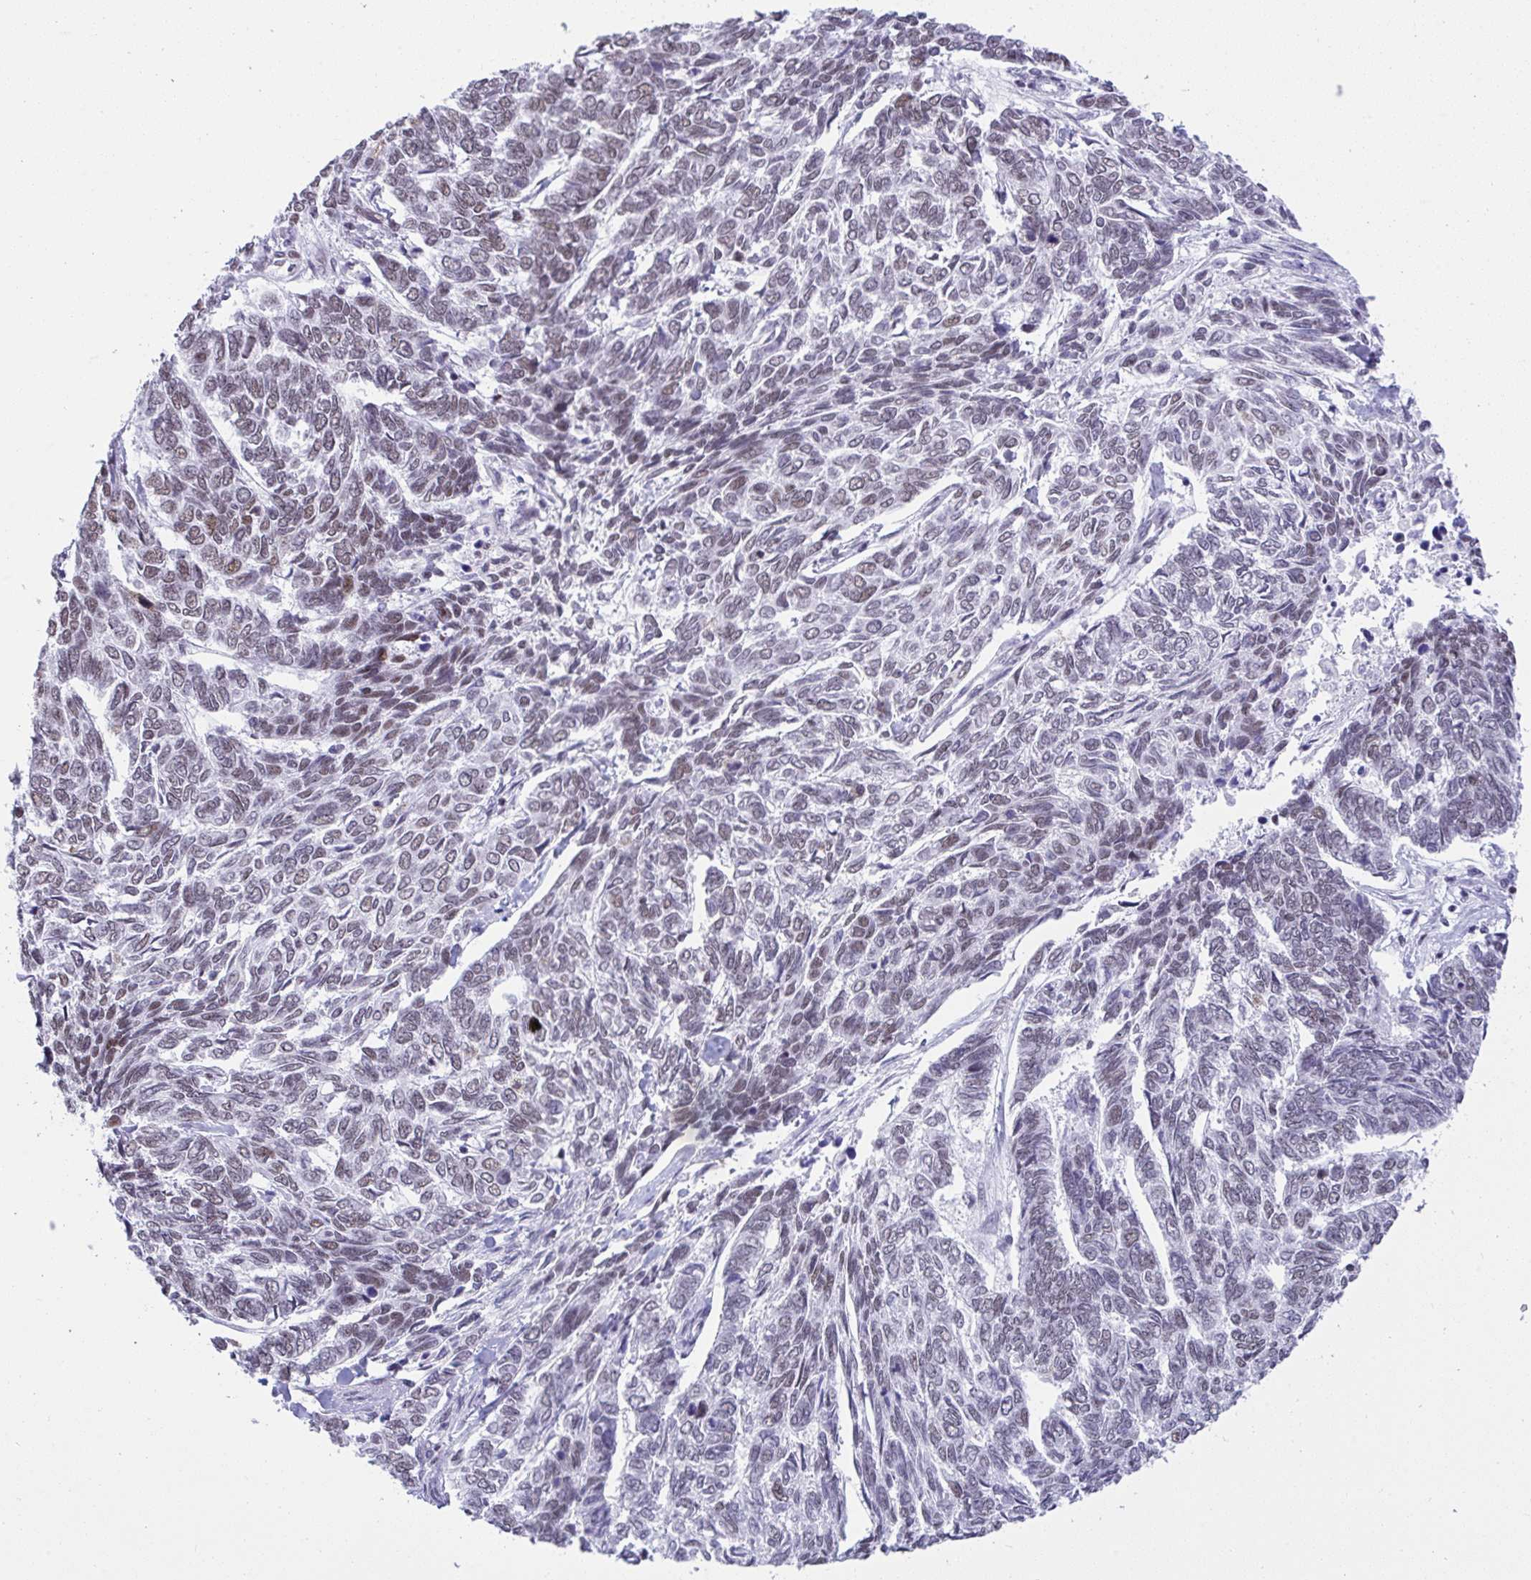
{"staining": {"intensity": "weak", "quantity": ">75%", "location": "nuclear"}, "tissue": "skin cancer", "cell_type": "Tumor cells", "image_type": "cancer", "snomed": [{"axis": "morphology", "description": "Basal cell carcinoma"}, {"axis": "topography", "description": "Skin"}], "caption": "A photomicrograph showing weak nuclear expression in about >75% of tumor cells in skin cancer, as visualized by brown immunohistochemical staining.", "gene": "DDX52", "patient": {"sex": "female", "age": 65}}